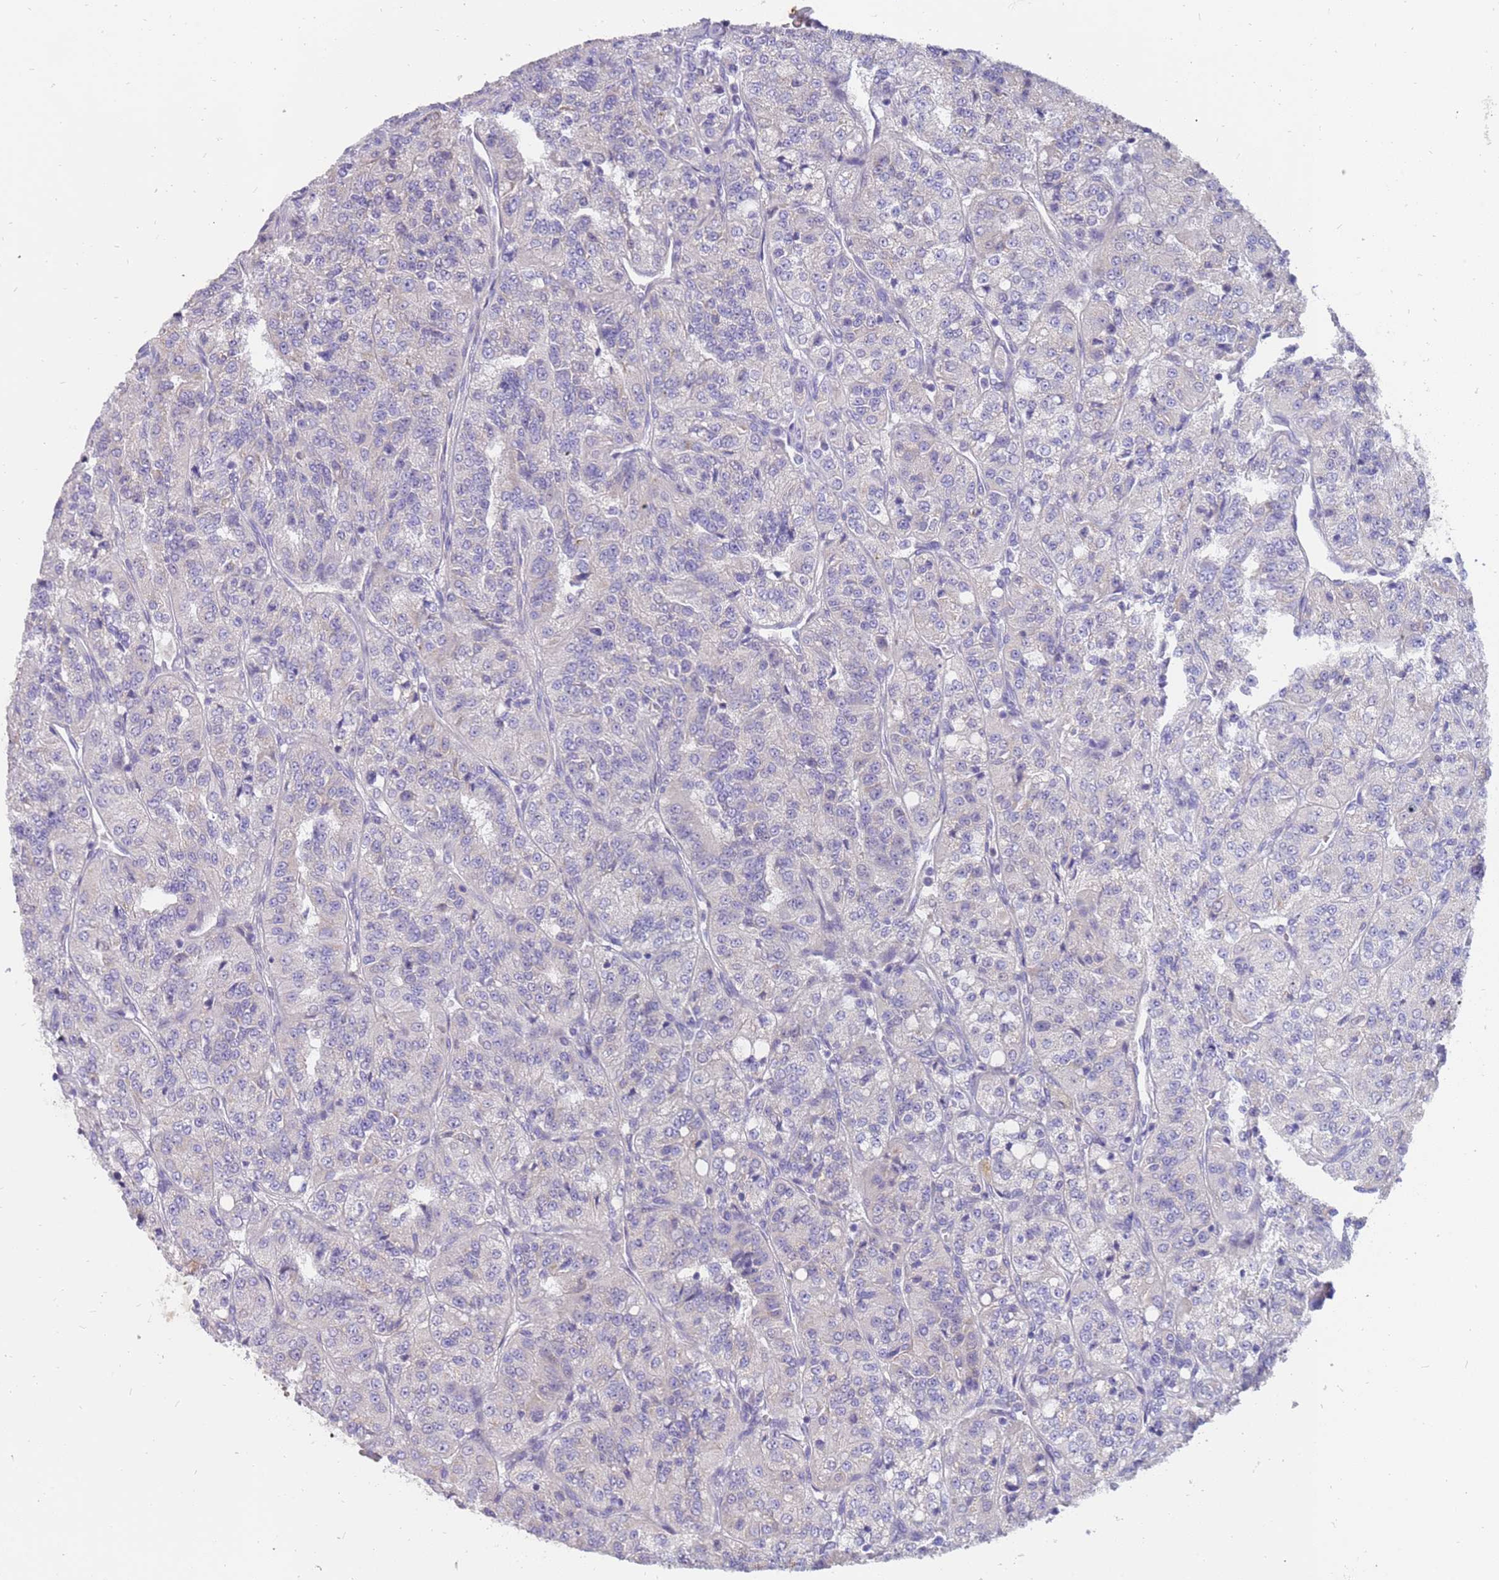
{"staining": {"intensity": "negative", "quantity": "none", "location": "none"}, "tissue": "renal cancer", "cell_type": "Tumor cells", "image_type": "cancer", "snomed": [{"axis": "morphology", "description": "Adenocarcinoma, NOS"}, {"axis": "topography", "description": "Kidney"}], "caption": "Immunohistochemistry (IHC) photomicrograph of renal adenocarcinoma stained for a protein (brown), which shows no staining in tumor cells. (DAB immunohistochemistry (IHC), high magnification).", "gene": "ZNF746", "patient": {"sex": "female", "age": 63}}